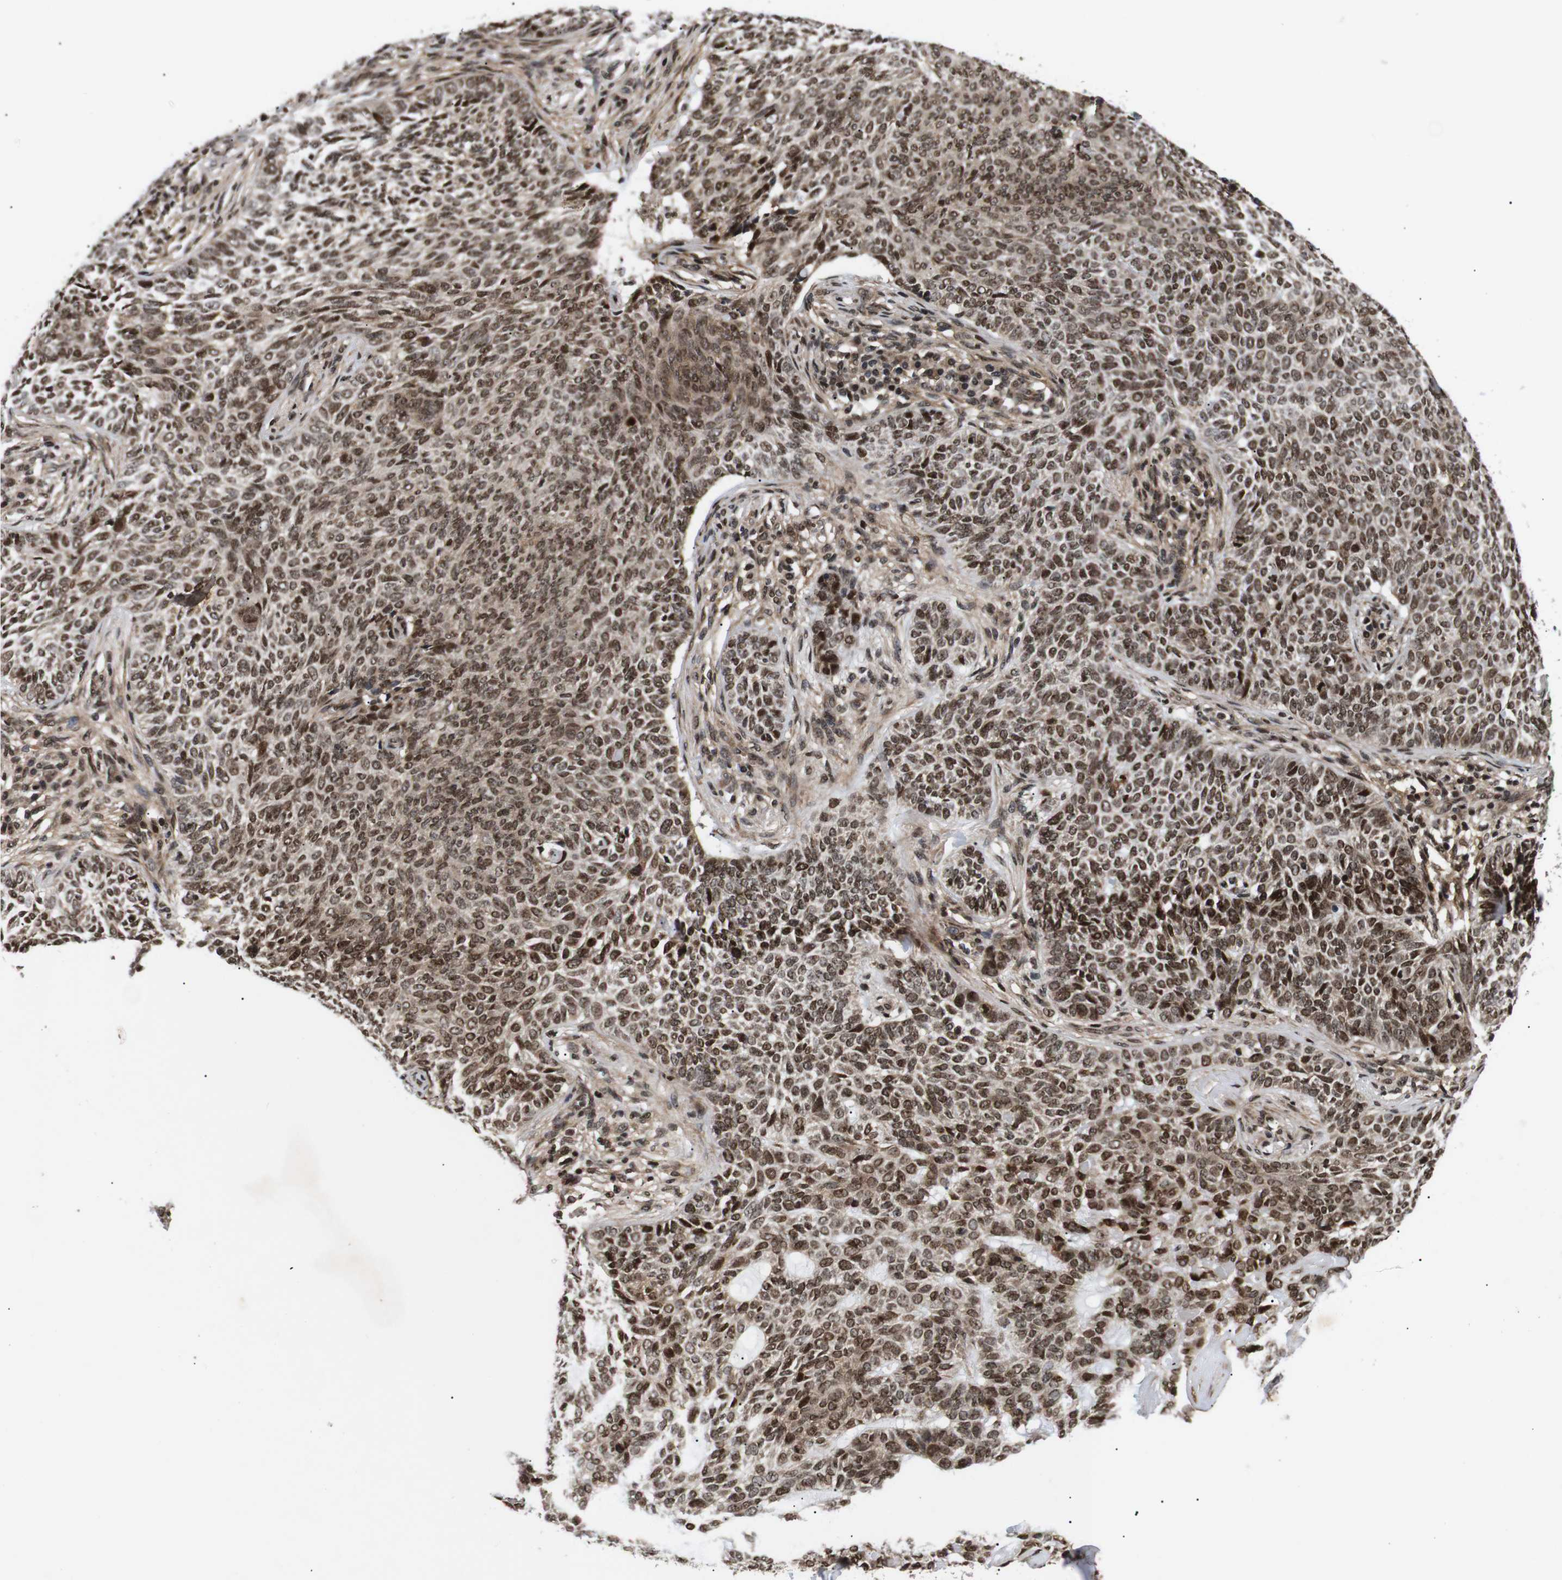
{"staining": {"intensity": "moderate", "quantity": ">75%", "location": "nuclear"}, "tissue": "skin cancer", "cell_type": "Tumor cells", "image_type": "cancer", "snomed": [{"axis": "morphology", "description": "Basal cell carcinoma"}, {"axis": "topography", "description": "Skin"}], "caption": "This image demonstrates basal cell carcinoma (skin) stained with immunohistochemistry to label a protein in brown. The nuclear of tumor cells show moderate positivity for the protein. Nuclei are counter-stained blue.", "gene": "KIF23", "patient": {"sex": "male", "age": 87}}